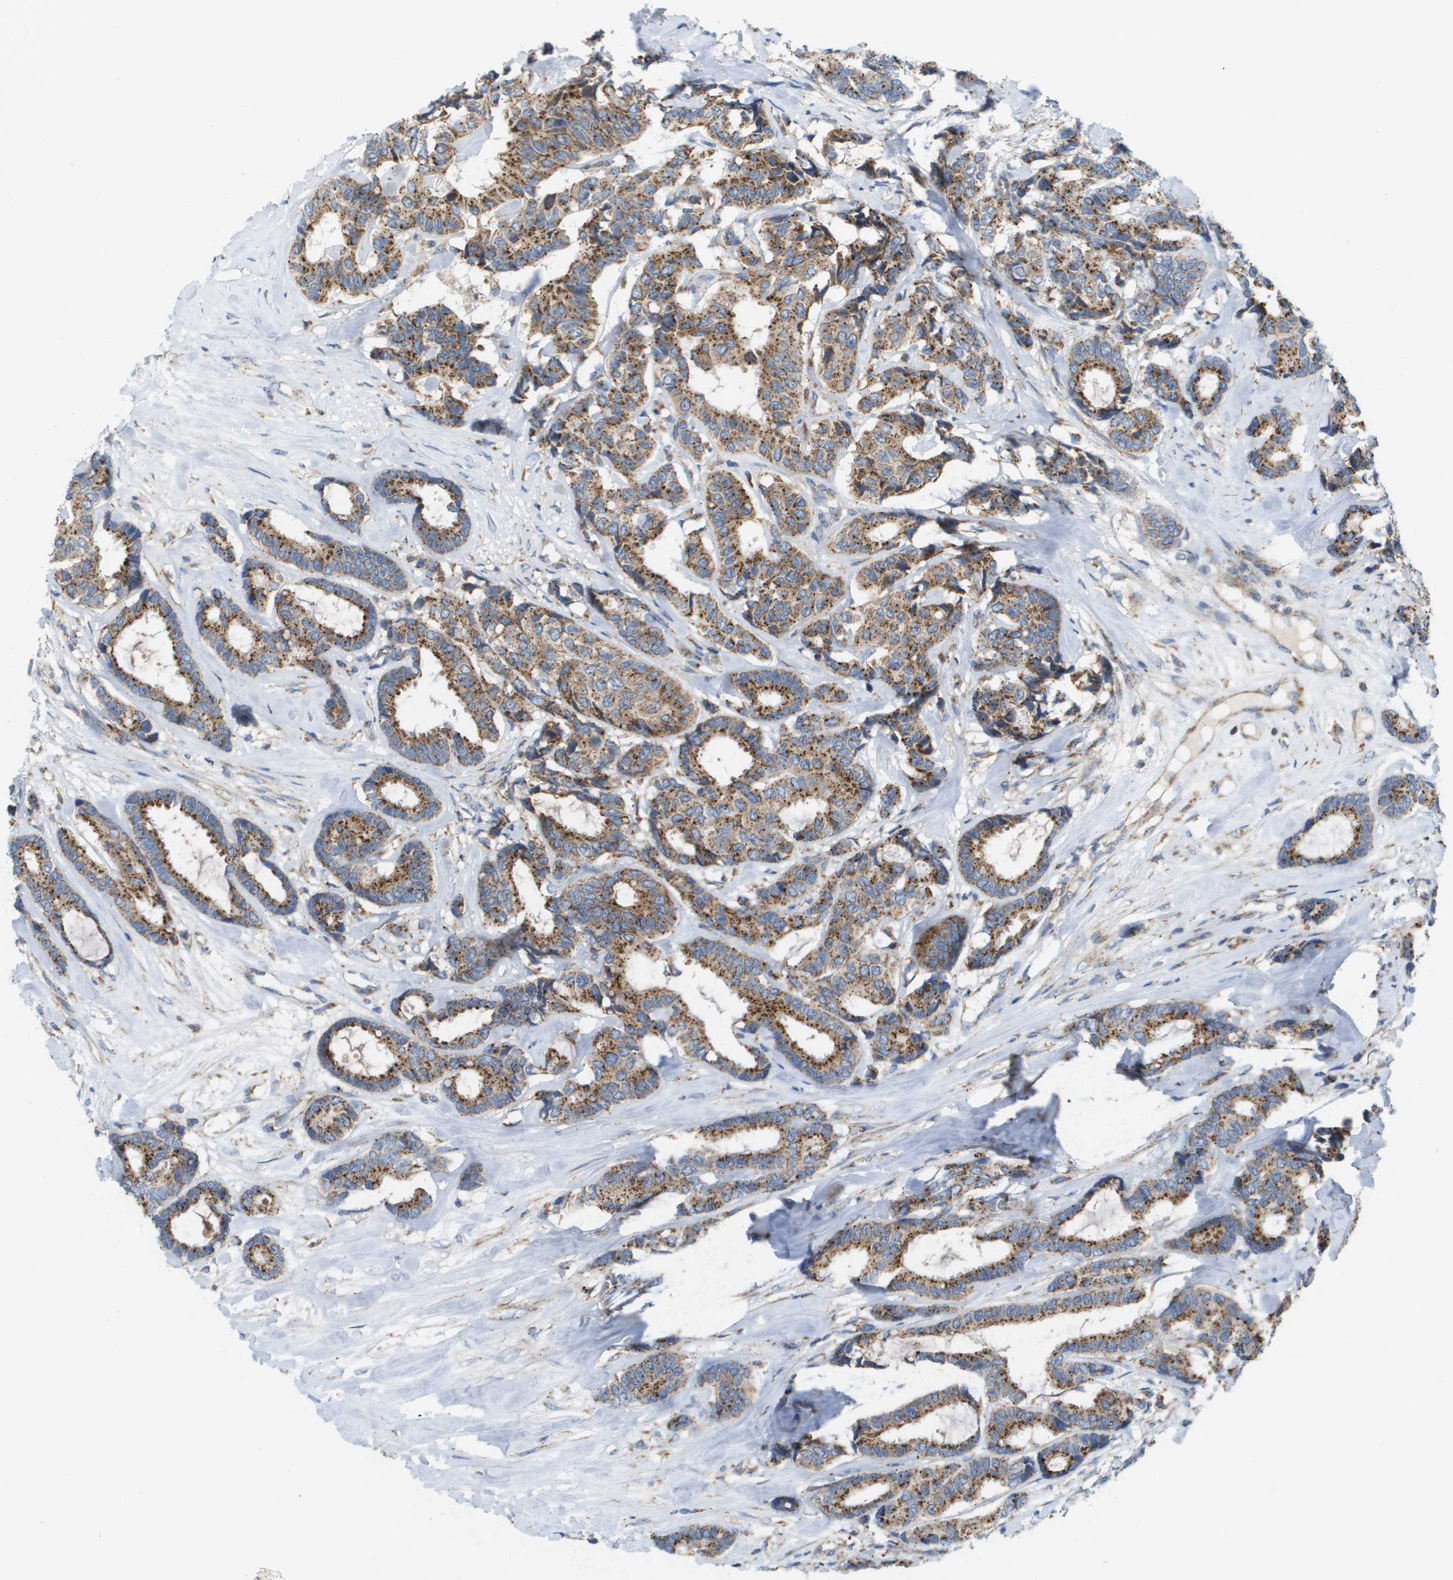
{"staining": {"intensity": "moderate", "quantity": ">75%", "location": "cytoplasmic/membranous"}, "tissue": "breast cancer", "cell_type": "Tumor cells", "image_type": "cancer", "snomed": [{"axis": "morphology", "description": "Duct carcinoma"}, {"axis": "topography", "description": "Breast"}], "caption": "Brown immunohistochemical staining in human breast cancer (infiltrating ductal carcinoma) reveals moderate cytoplasmic/membranous expression in approximately >75% of tumor cells. (brown staining indicates protein expression, while blue staining denotes nuclei).", "gene": "FIS1", "patient": {"sex": "female", "age": 87}}